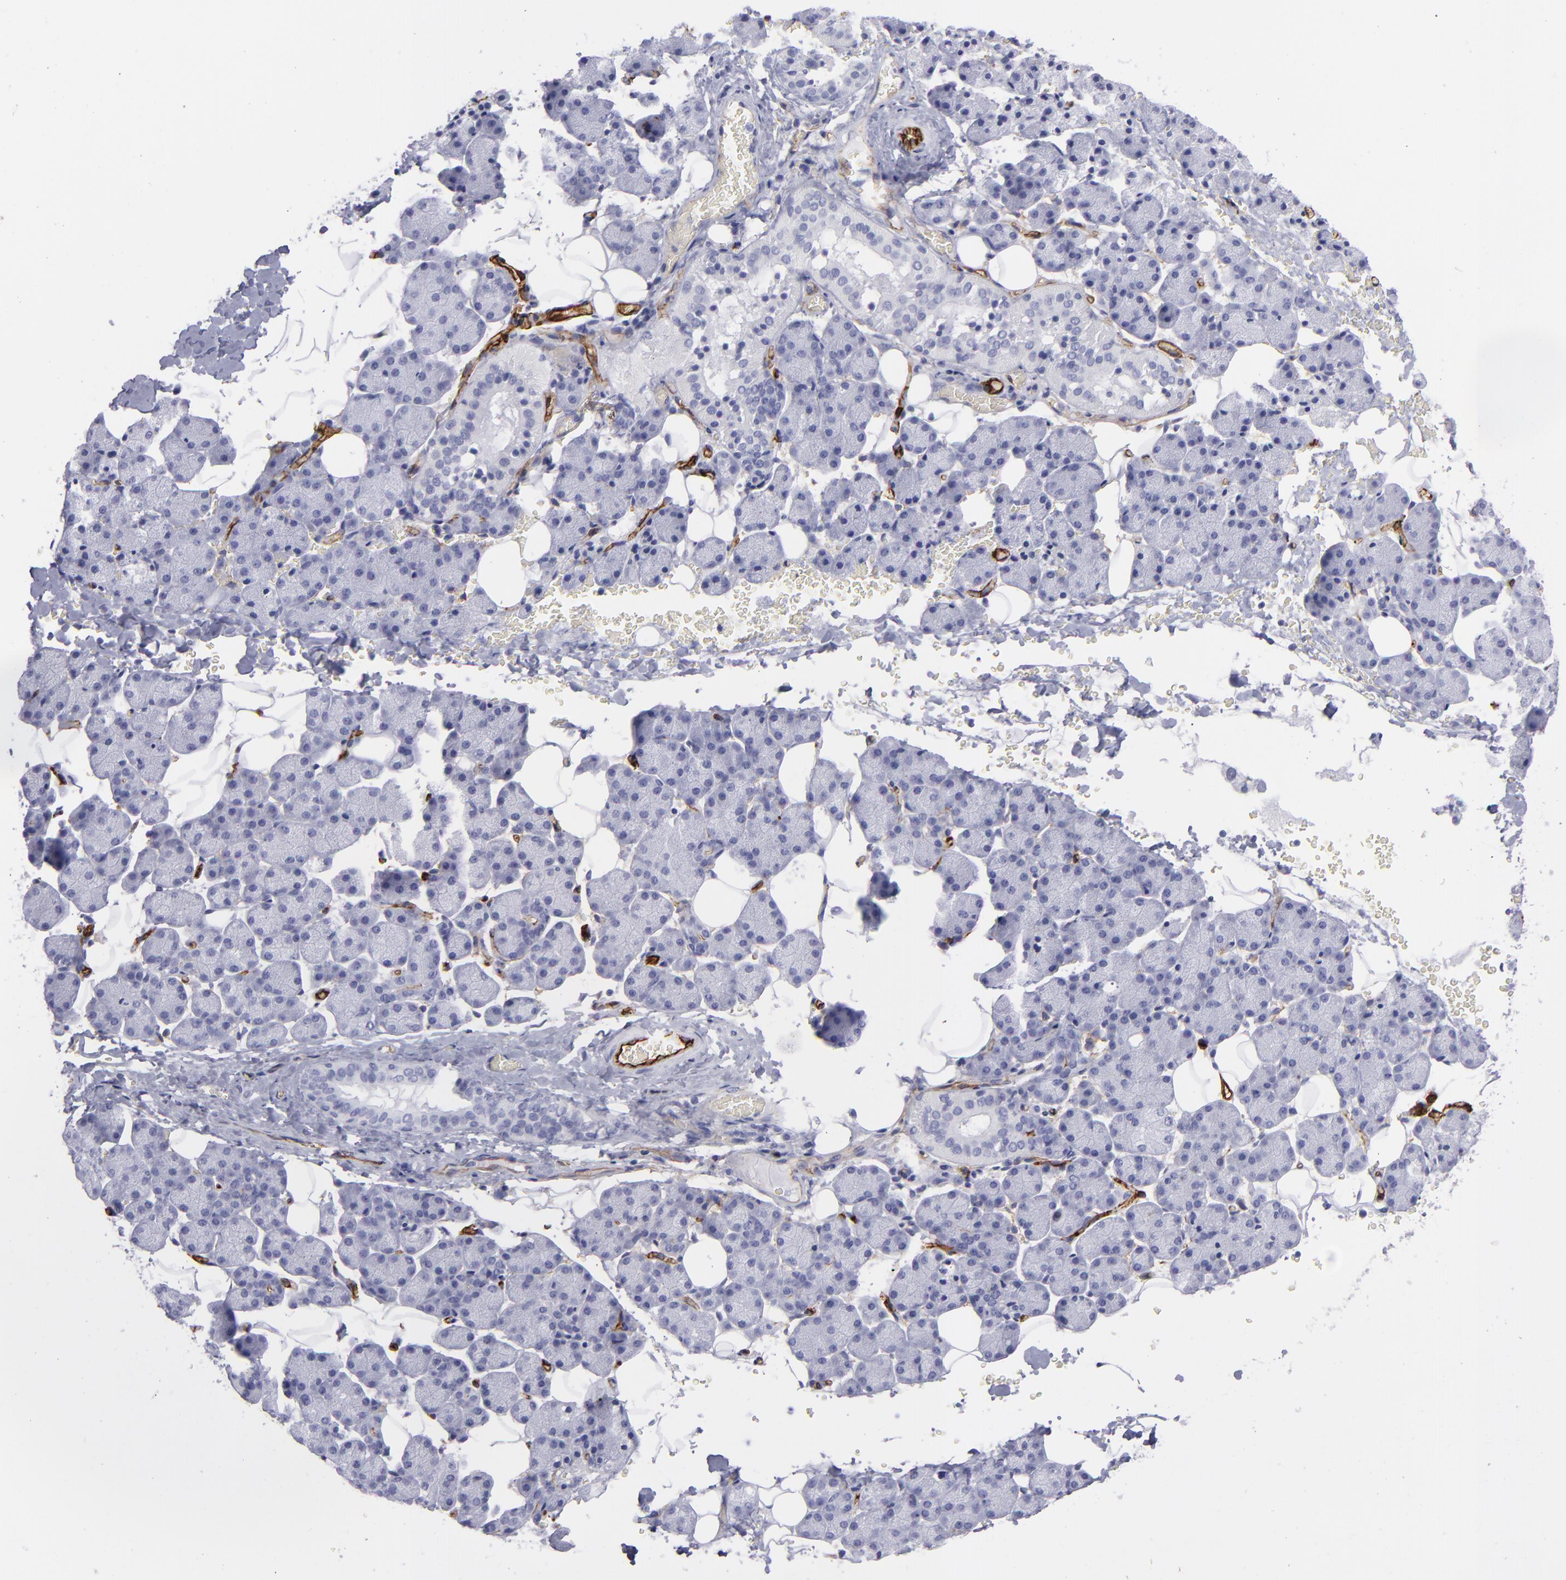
{"staining": {"intensity": "negative", "quantity": "none", "location": "none"}, "tissue": "salivary gland", "cell_type": "Glandular cells", "image_type": "normal", "snomed": [{"axis": "morphology", "description": "Normal tissue, NOS"}, {"axis": "topography", "description": "Lymph node"}, {"axis": "topography", "description": "Salivary gland"}], "caption": "IHC image of unremarkable salivary gland: human salivary gland stained with DAB (3,3'-diaminobenzidine) exhibits no significant protein staining in glandular cells.", "gene": "ACE", "patient": {"sex": "male", "age": 8}}